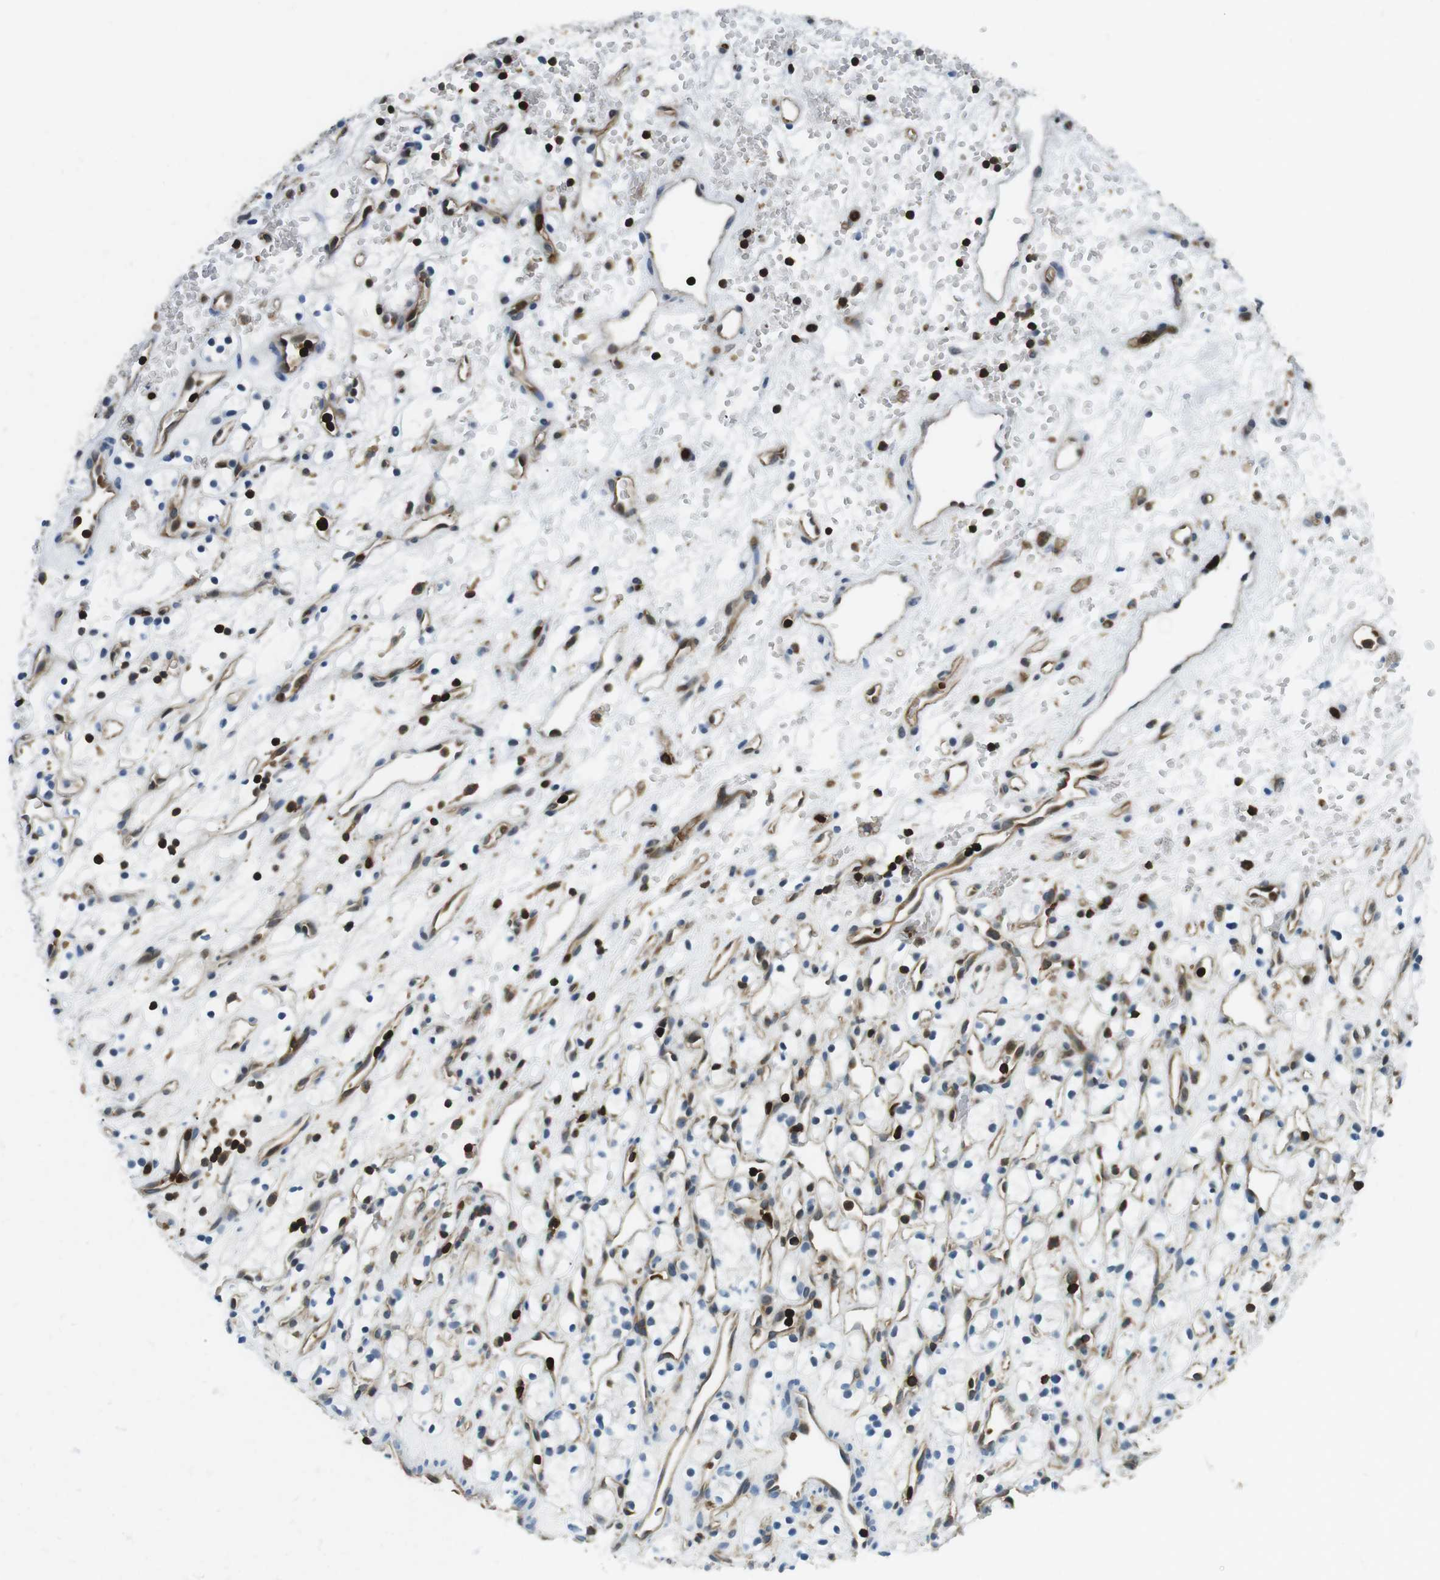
{"staining": {"intensity": "negative", "quantity": "none", "location": "none"}, "tissue": "renal cancer", "cell_type": "Tumor cells", "image_type": "cancer", "snomed": [{"axis": "morphology", "description": "Adenocarcinoma, NOS"}, {"axis": "topography", "description": "Kidney"}], "caption": "Immunohistochemical staining of human adenocarcinoma (renal) shows no significant expression in tumor cells.", "gene": "STK10", "patient": {"sex": "female", "age": 60}}